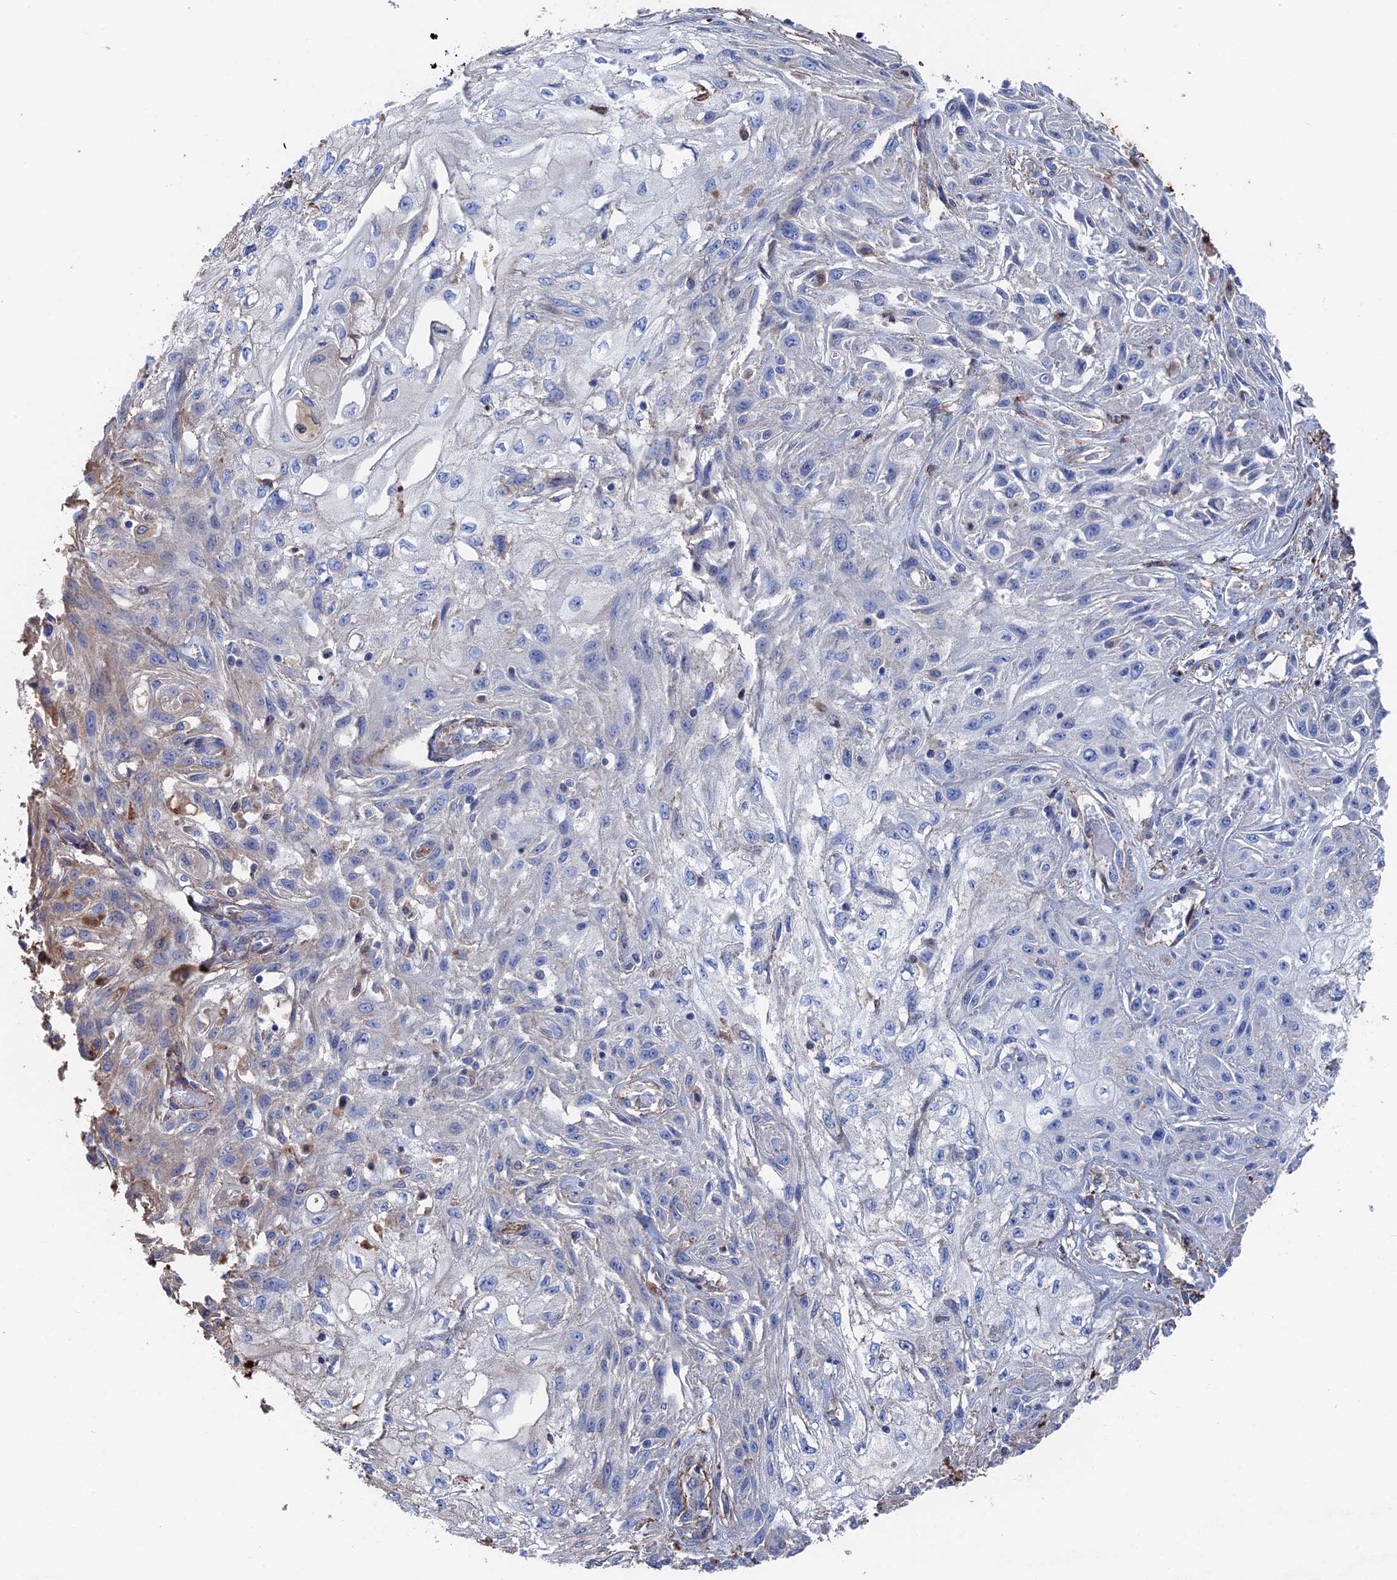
{"staining": {"intensity": "negative", "quantity": "none", "location": "none"}, "tissue": "skin cancer", "cell_type": "Tumor cells", "image_type": "cancer", "snomed": [{"axis": "morphology", "description": "Squamous cell carcinoma, NOS"}, {"axis": "morphology", "description": "Squamous cell carcinoma, metastatic, NOS"}, {"axis": "topography", "description": "Skin"}, {"axis": "topography", "description": "Lymph node"}], "caption": "This is a histopathology image of immunohistochemistry staining of squamous cell carcinoma (skin), which shows no staining in tumor cells. (DAB immunohistochemistry, high magnification).", "gene": "STRA6", "patient": {"sex": "male", "age": 75}}